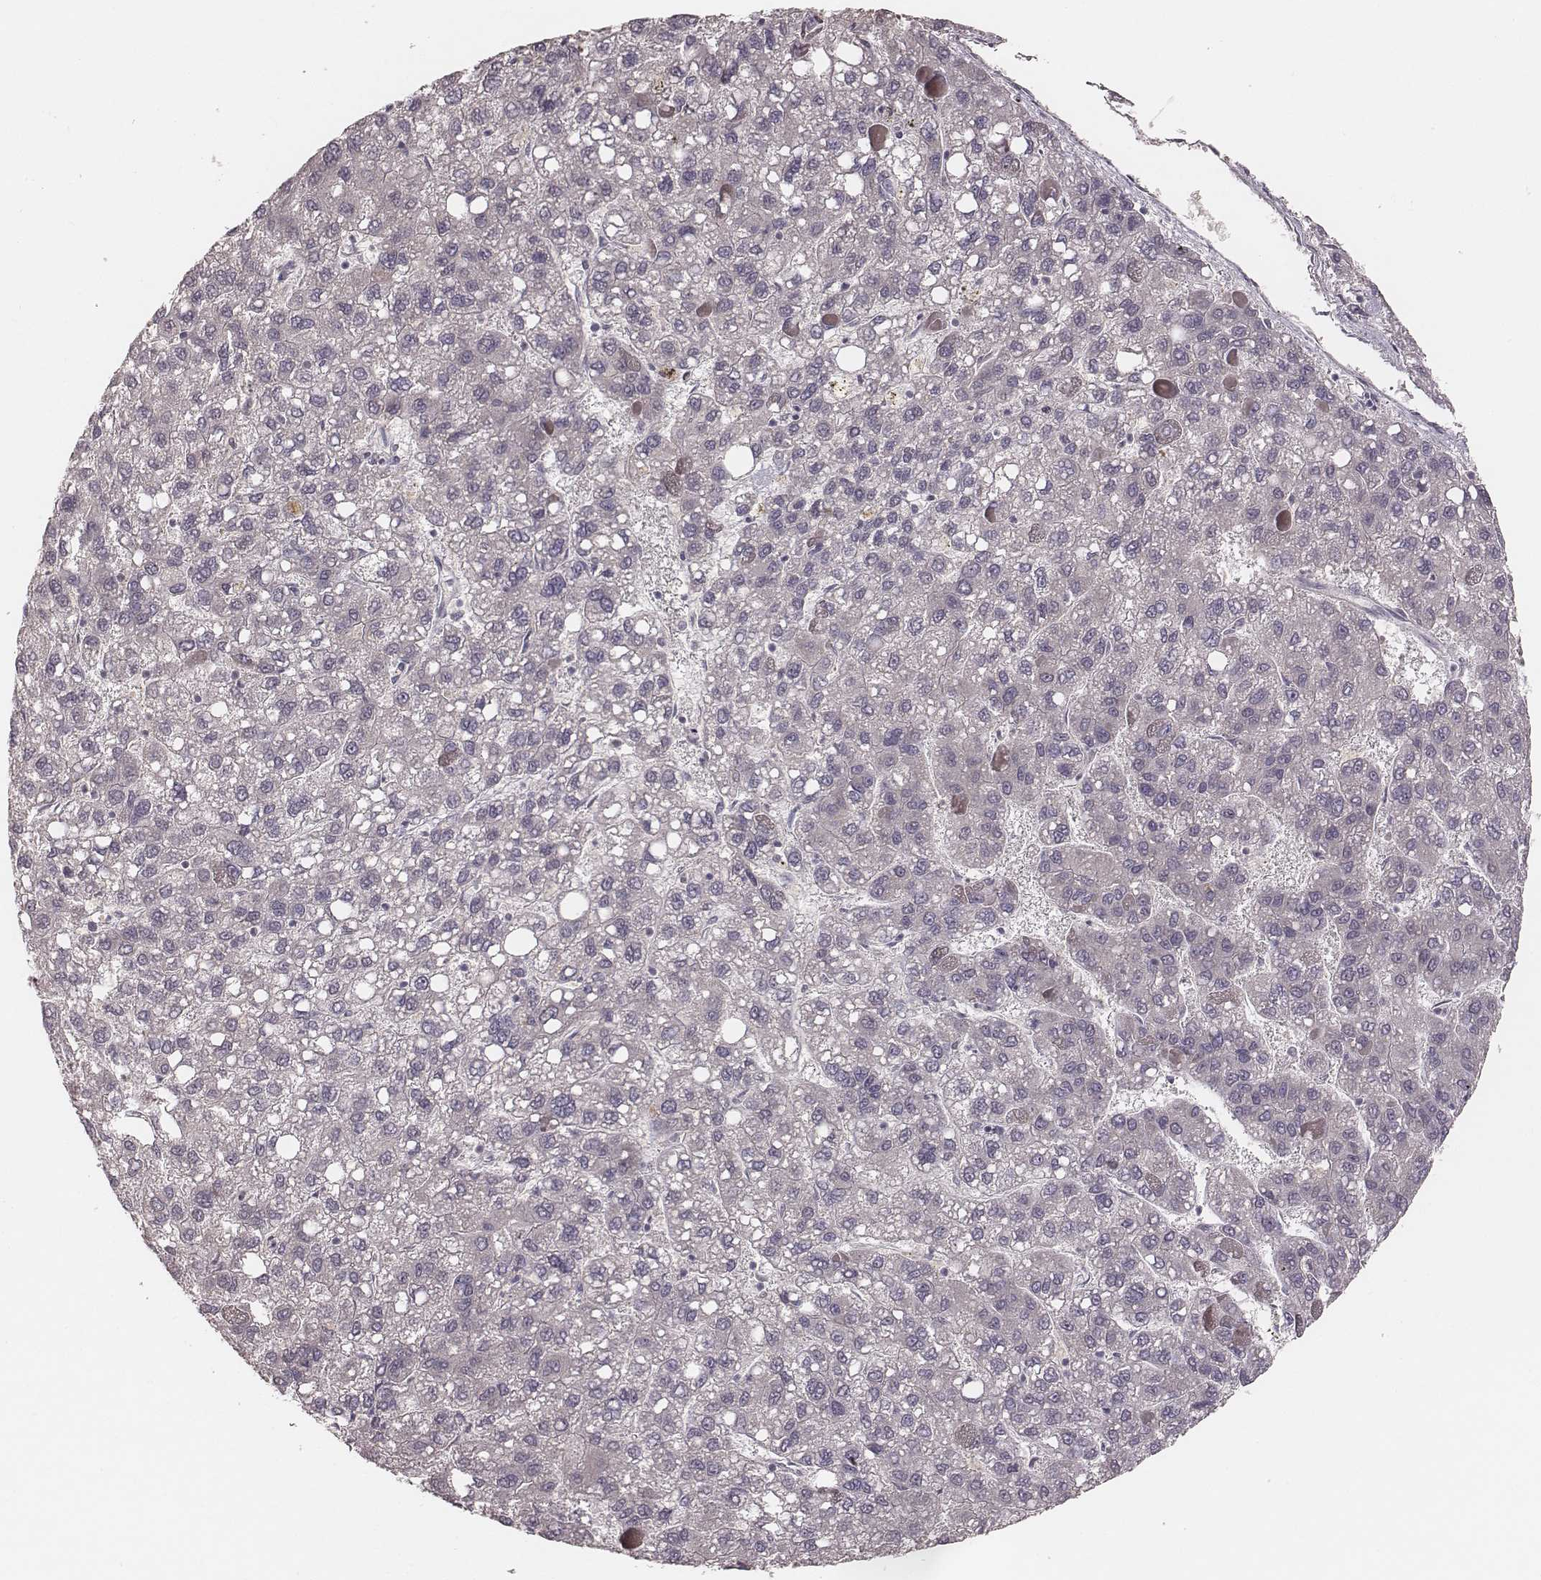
{"staining": {"intensity": "negative", "quantity": "none", "location": "none"}, "tissue": "liver cancer", "cell_type": "Tumor cells", "image_type": "cancer", "snomed": [{"axis": "morphology", "description": "Carcinoma, Hepatocellular, NOS"}, {"axis": "topography", "description": "Liver"}], "caption": "Tumor cells show no significant staining in liver hepatocellular carcinoma.", "gene": "LY6K", "patient": {"sex": "female", "age": 82}}